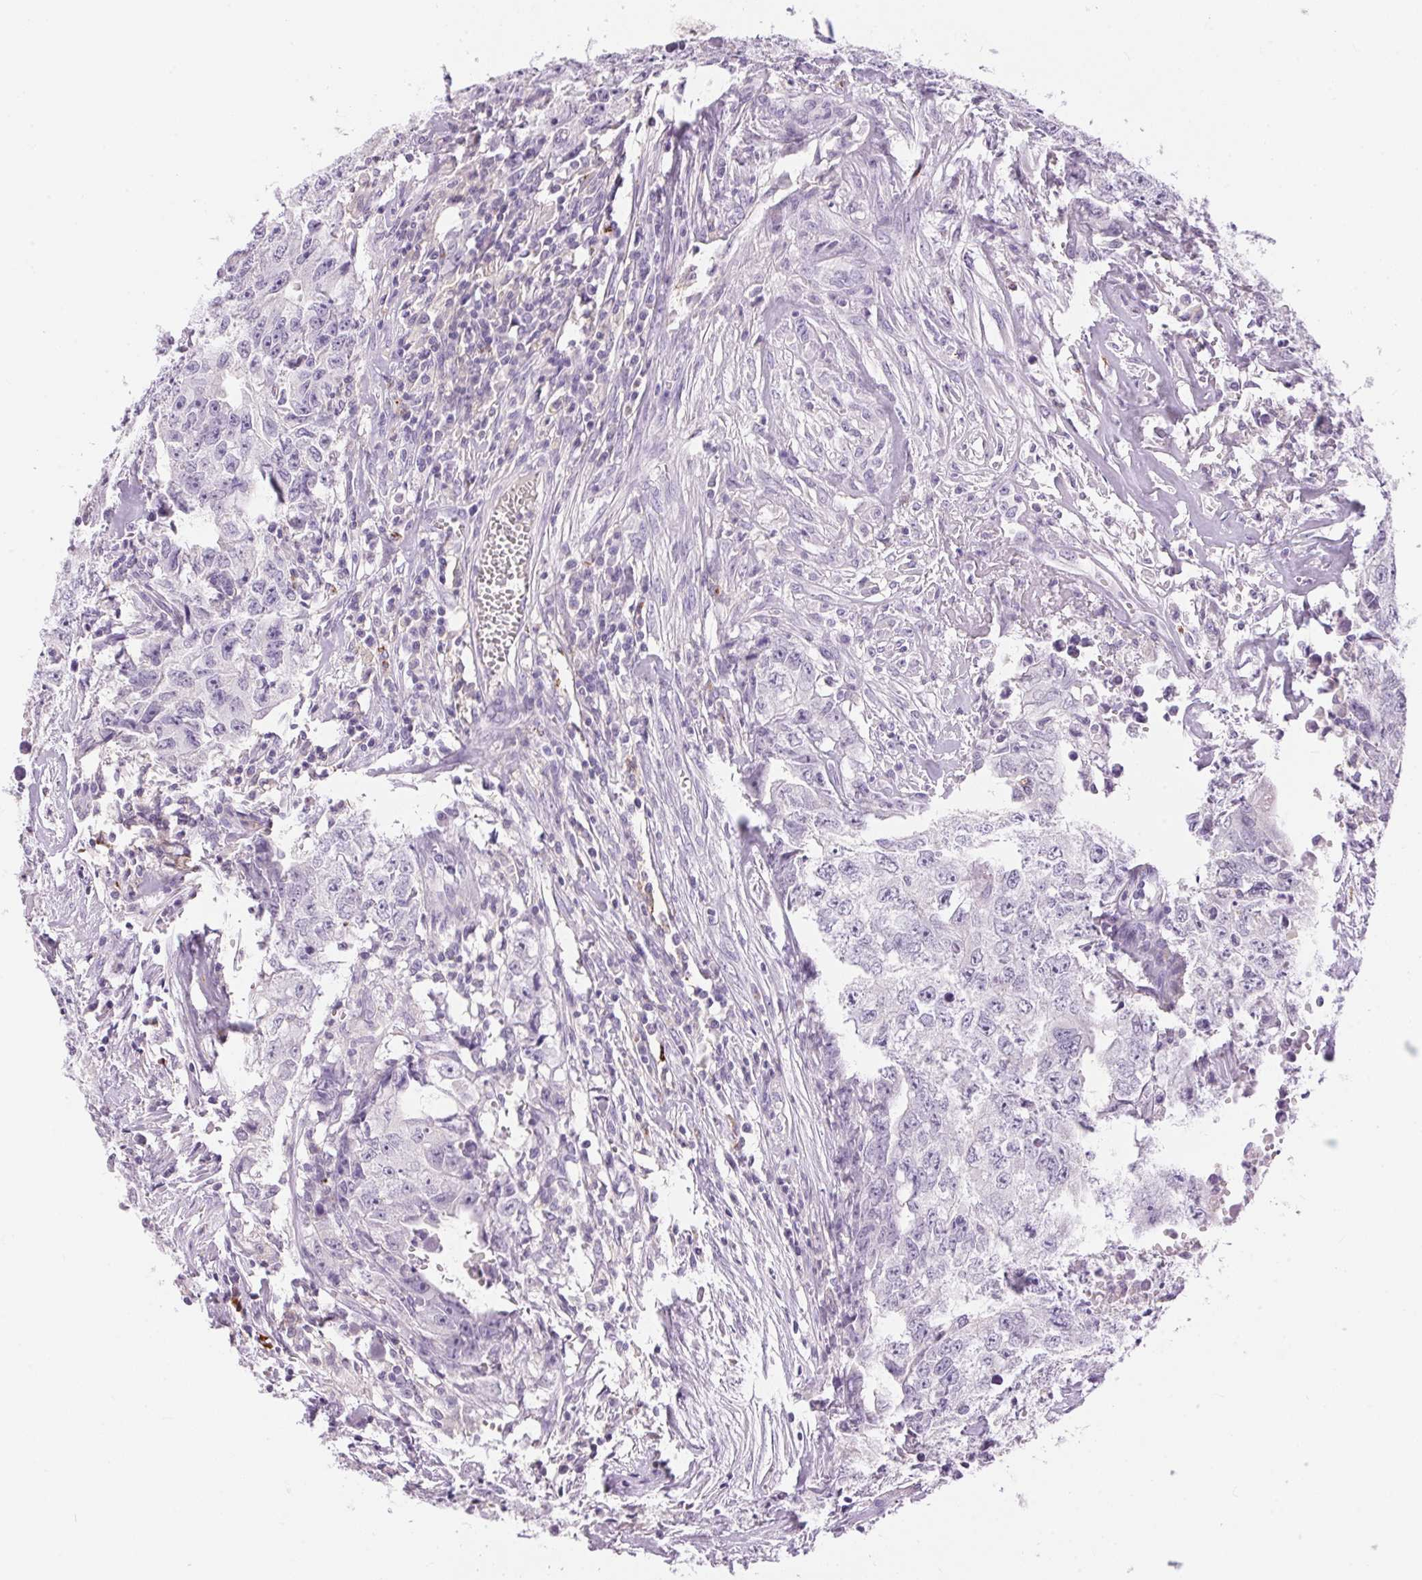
{"staining": {"intensity": "negative", "quantity": "none", "location": "none"}, "tissue": "testis cancer", "cell_type": "Tumor cells", "image_type": "cancer", "snomed": [{"axis": "morphology", "description": "Carcinoma, Embryonal, NOS"}, {"axis": "morphology", "description": "Teratoma, malignant, NOS"}, {"axis": "topography", "description": "Testis"}], "caption": "The IHC histopathology image has no significant staining in tumor cells of testis cancer tissue.", "gene": "PNLIPRP3", "patient": {"sex": "male", "age": 24}}